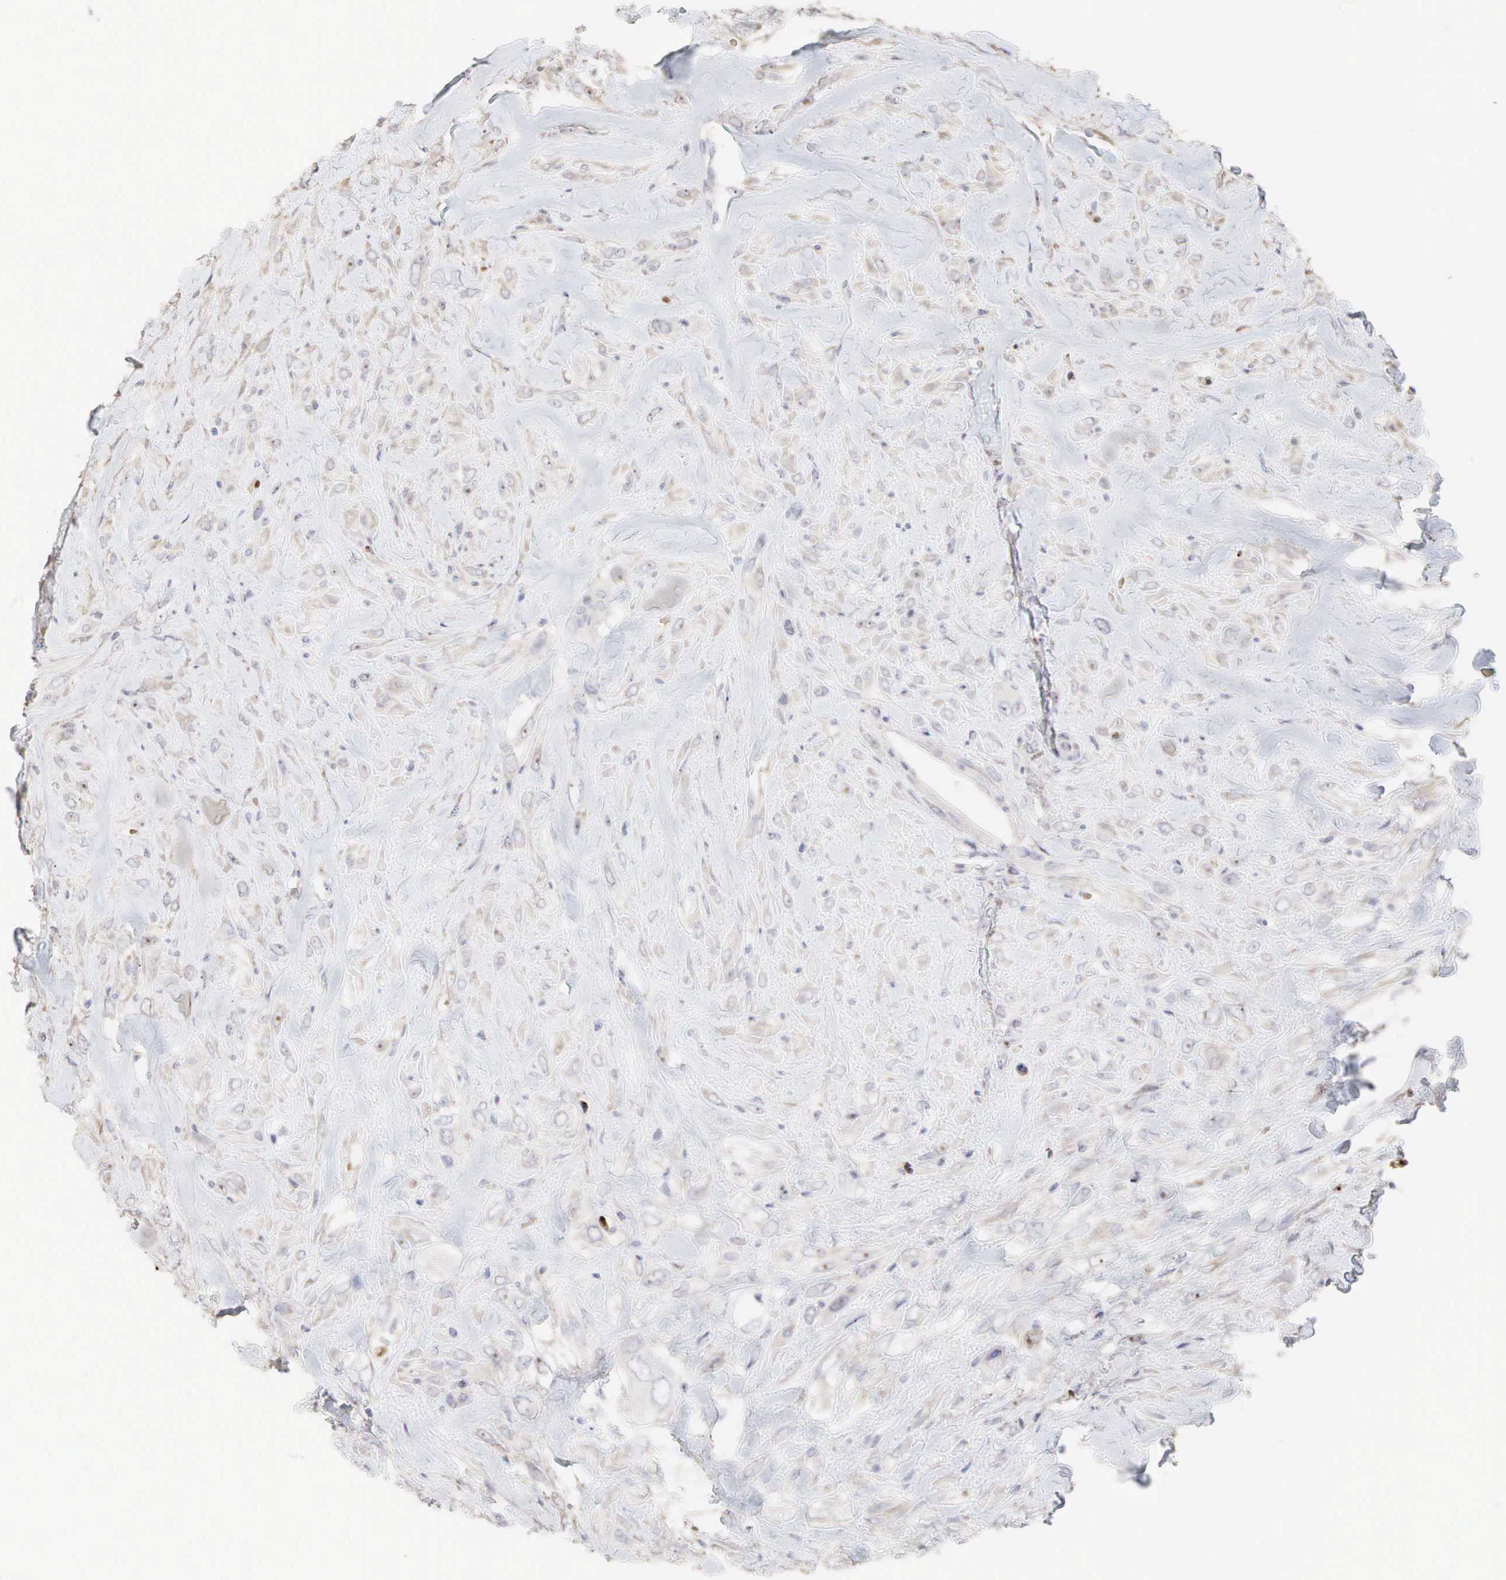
{"staining": {"intensity": "weak", "quantity": "25%-75%", "location": "cytoplasmic/membranous,nuclear"}, "tissue": "breast cancer", "cell_type": "Tumor cells", "image_type": "cancer", "snomed": [{"axis": "morphology", "description": "Neoplasm, malignant, NOS"}, {"axis": "topography", "description": "Breast"}], "caption": "Weak cytoplasmic/membranous and nuclear positivity is identified in approximately 25%-75% of tumor cells in malignant neoplasm (breast).", "gene": "DKC1", "patient": {"sex": "female", "age": 50}}